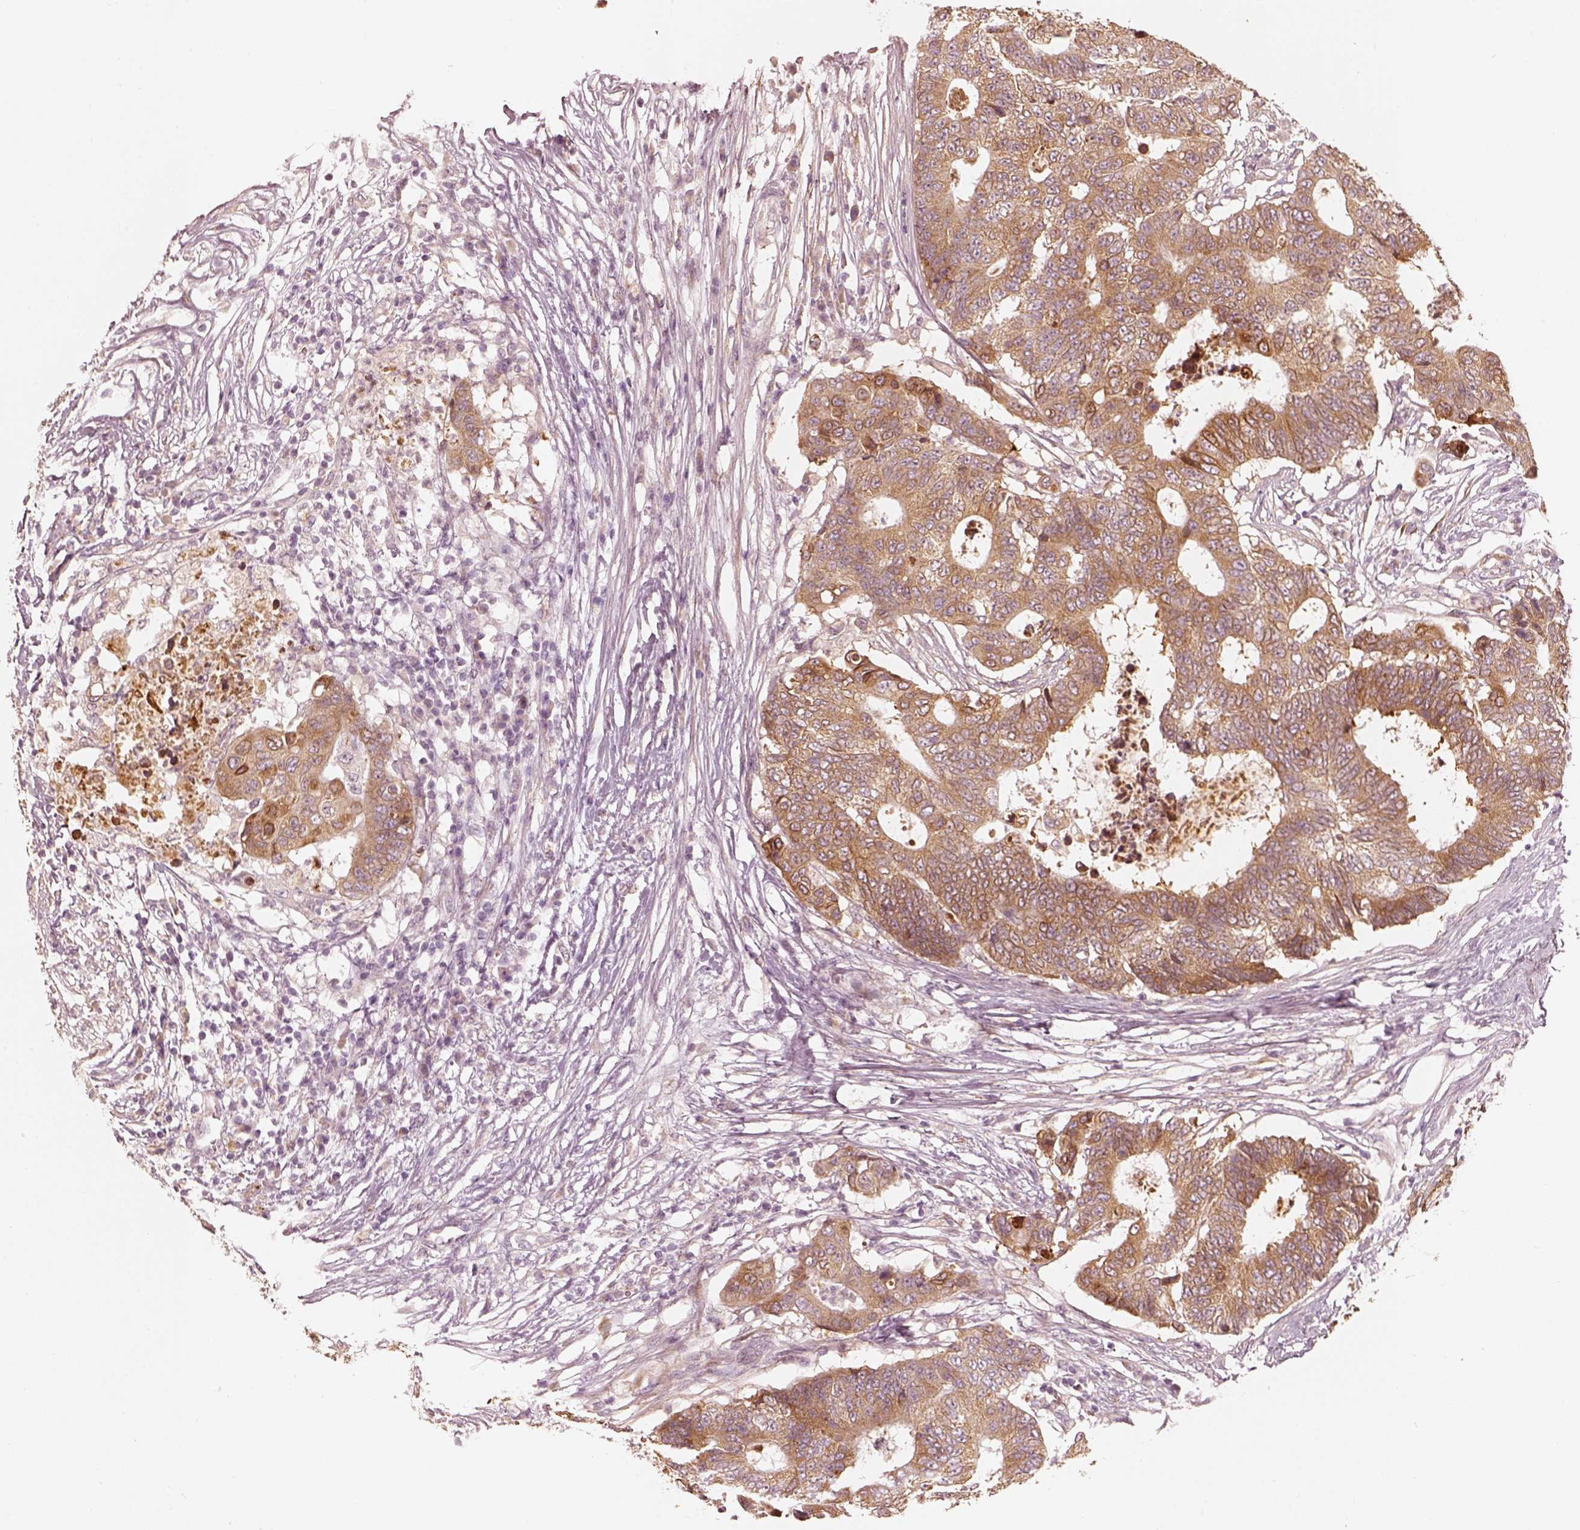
{"staining": {"intensity": "moderate", "quantity": ">75%", "location": "cytoplasmic/membranous"}, "tissue": "colorectal cancer", "cell_type": "Tumor cells", "image_type": "cancer", "snomed": [{"axis": "morphology", "description": "Adenocarcinoma, NOS"}, {"axis": "topography", "description": "Colon"}], "caption": "Immunohistochemical staining of human colorectal cancer exhibits medium levels of moderate cytoplasmic/membranous expression in approximately >75% of tumor cells.", "gene": "WLS", "patient": {"sex": "female", "age": 48}}